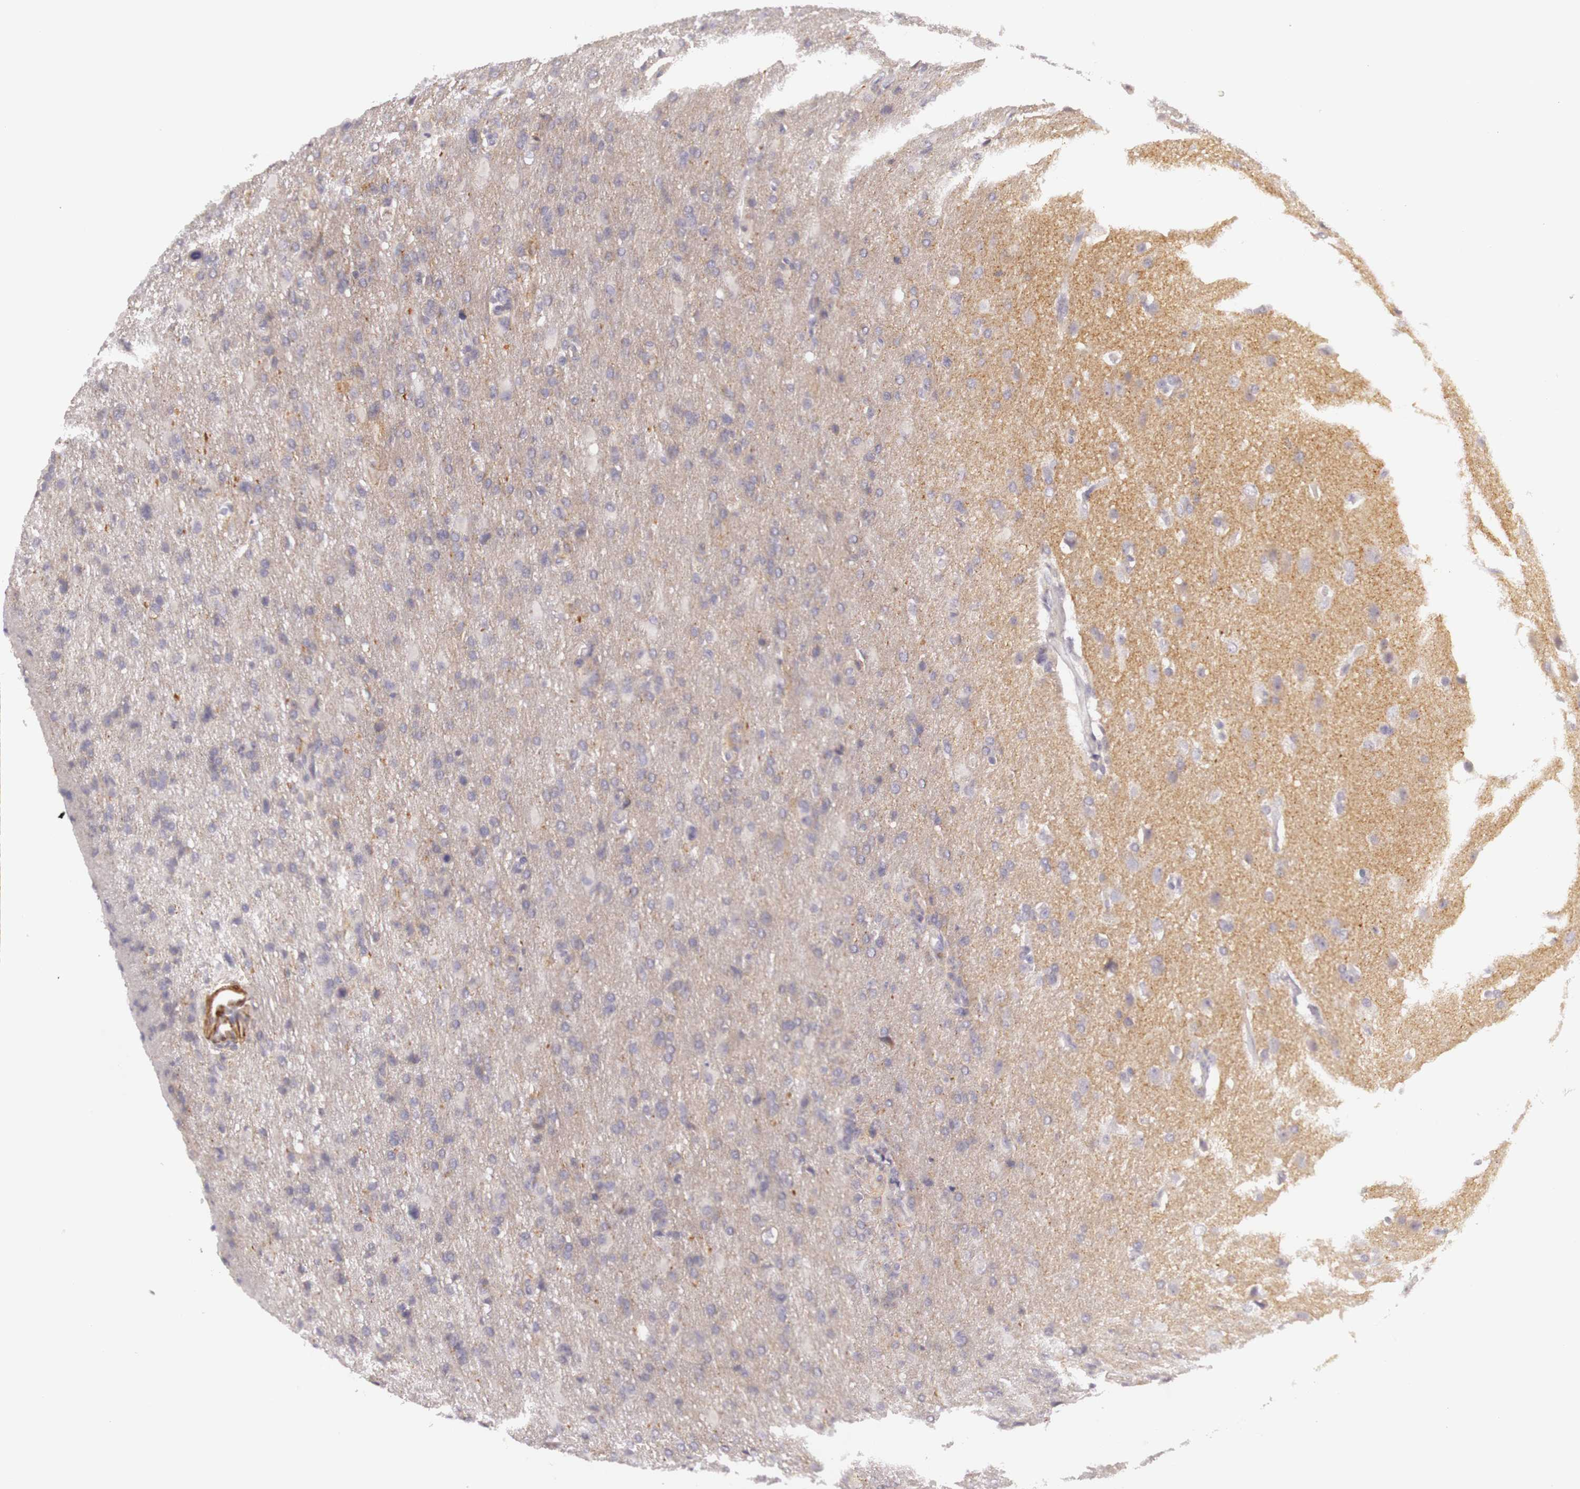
{"staining": {"intensity": "negative", "quantity": "none", "location": "none"}, "tissue": "glioma", "cell_type": "Tumor cells", "image_type": "cancer", "snomed": [{"axis": "morphology", "description": "Glioma, malignant, High grade"}, {"axis": "topography", "description": "Brain"}], "caption": "Immunohistochemical staining of human malignant glioma (high-grade) shows no significant expression in tumor cells.", "gene": "CNTN2", "patient": {"sex": "male", "age": 68}}